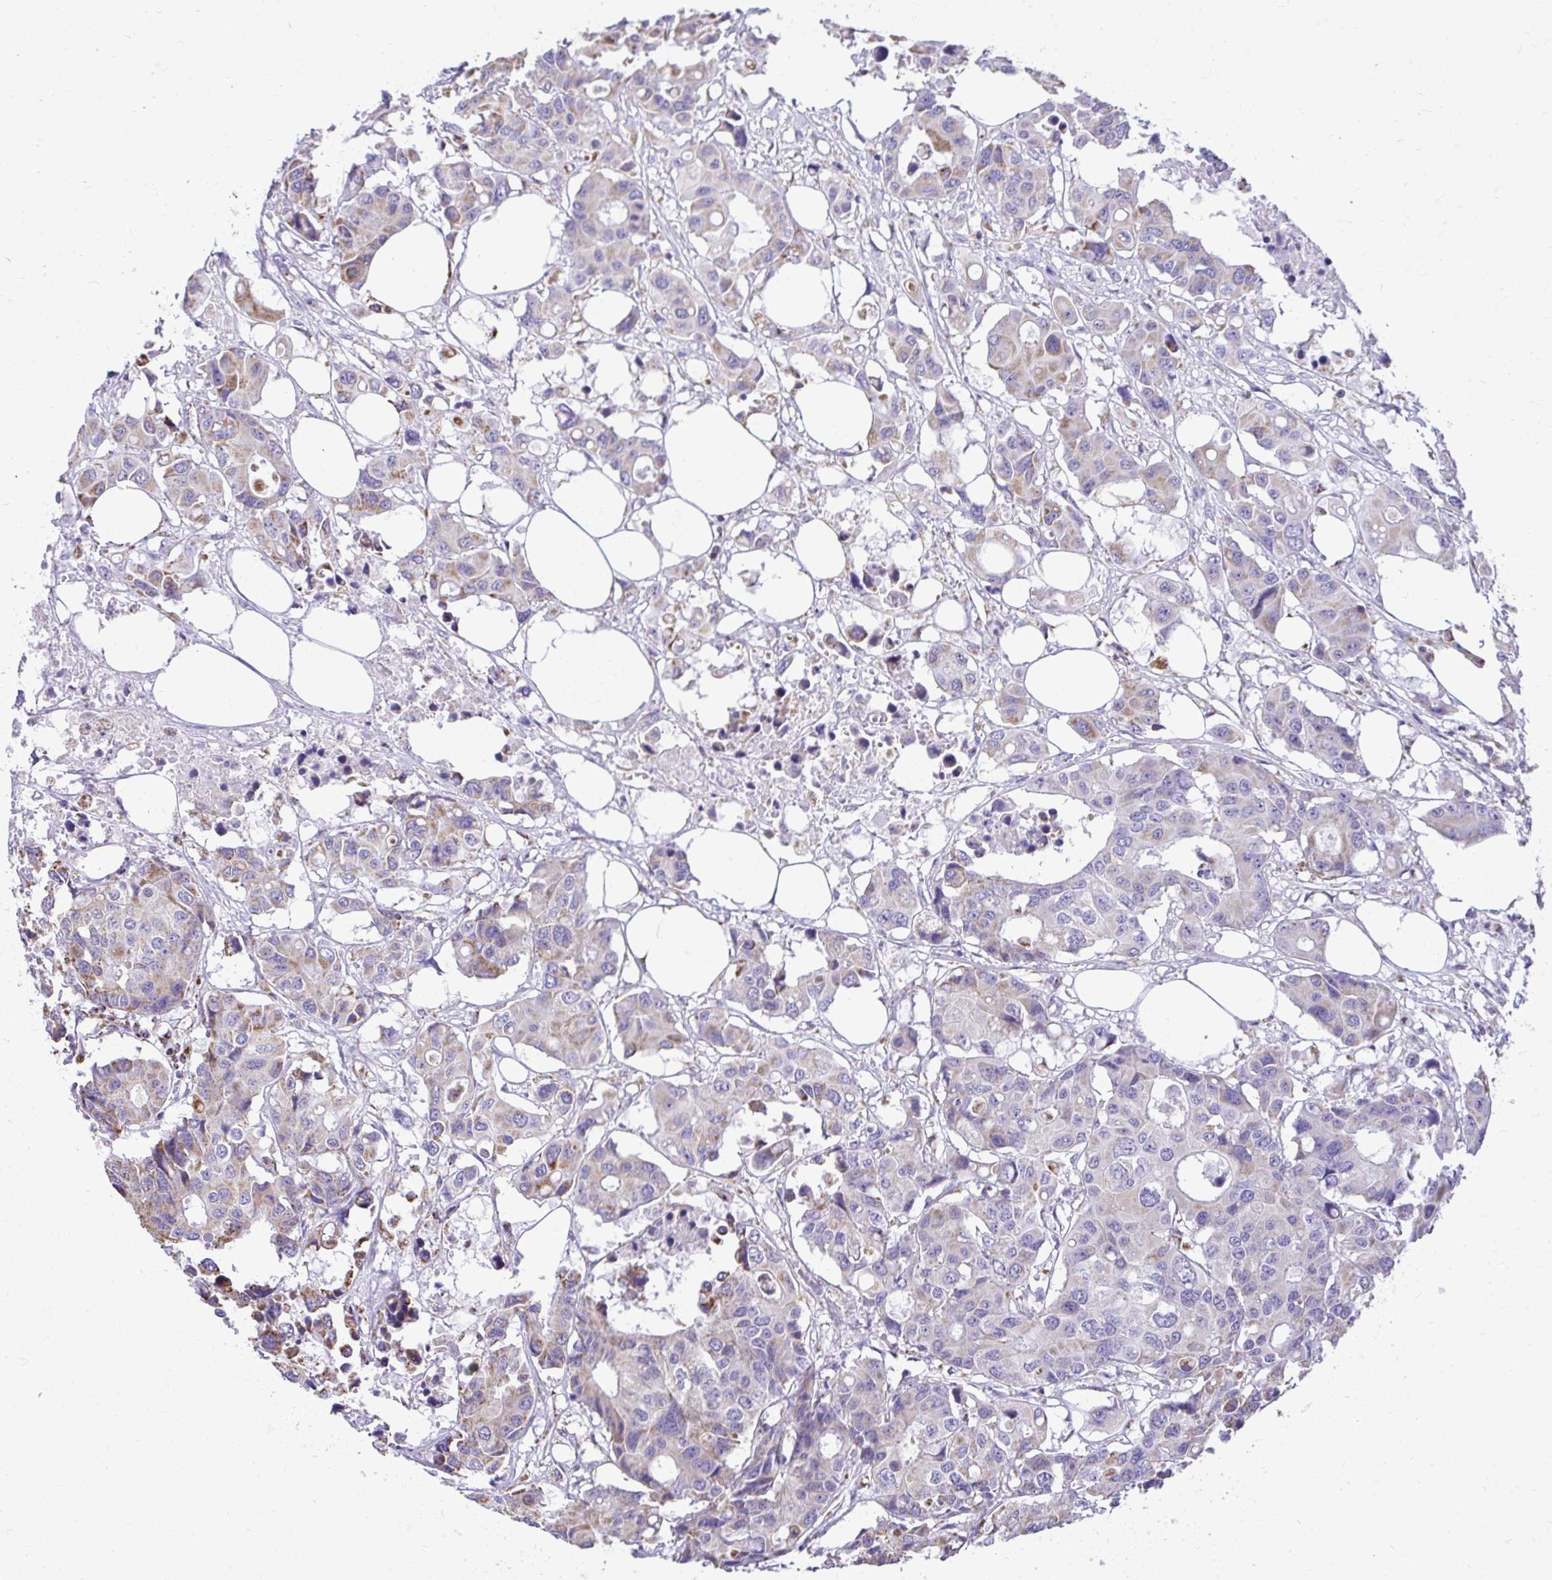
{"staining": {"intensity": "weak", "quantity": "25%-75%", "location": "cytoplasmic/membranous"}, "tissue": "colorectal cancer", "cell_type": "Tumor cells", "image_type": "cancer", "snomed": [{"axis": "morphology", "description": "Adenocarcinoma, NOS"}, {"axis": "topography", "description": "Colon"}], "caption": "Colorectal cancer stained for a protein (brown) demonstrates weak cytoplasmic/membranous positive expression in about 25%-75% of tumor cells.", "gene": "MPZL2", "patient": {"sex": "male", "age": 77}}